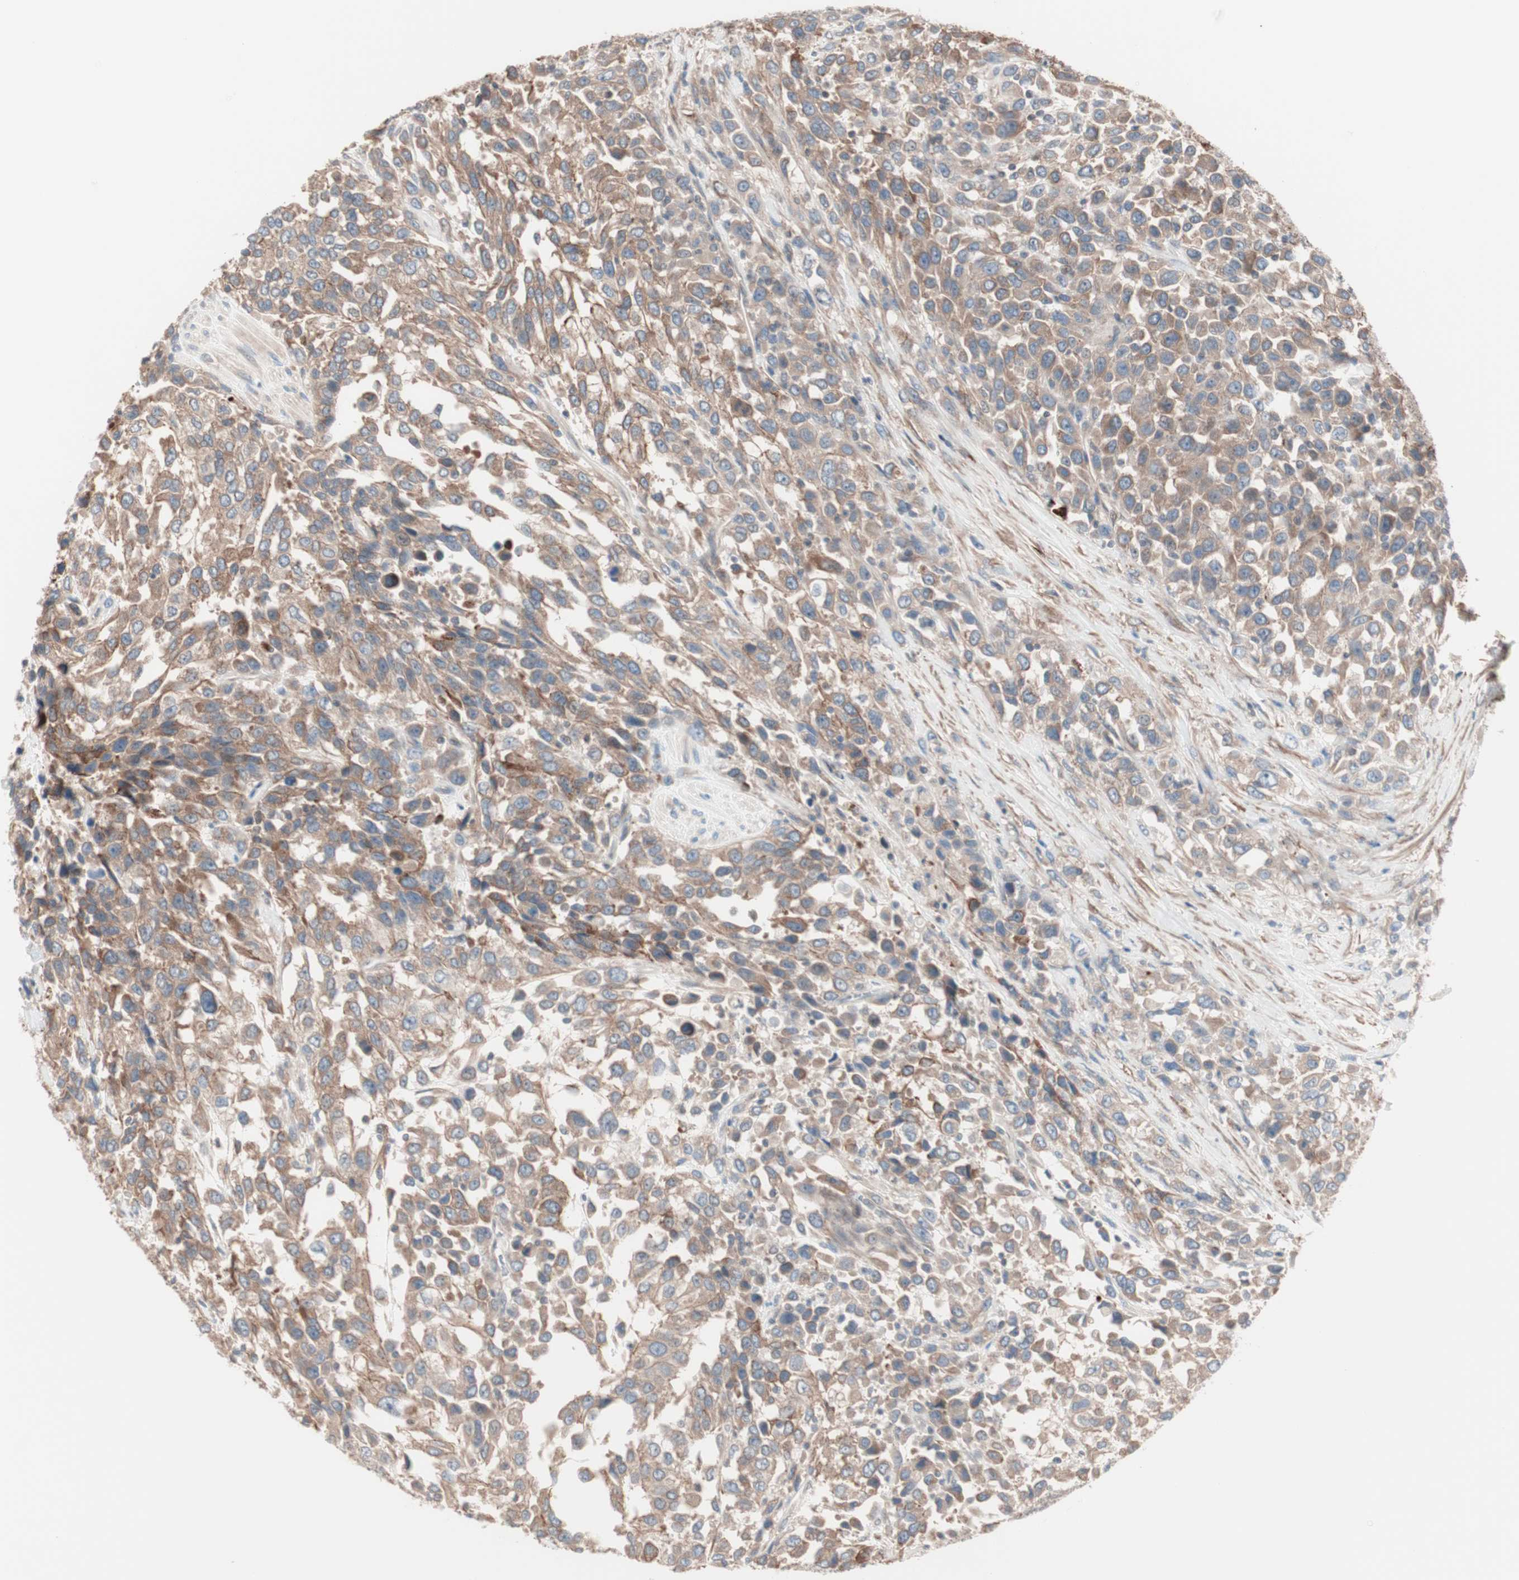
{"staining": {"intensity": "moderate", "quantity": ">75%", "location": "cytoplasmic/membranous"}, "tissue": "urothelial cancer", "cell_type": "Tumor cells", "image_type": "cancer", "snomed": [{"axis": "morphology", "description": "Urothelial carcinoma, High grade"}, {"axis": "topography", "description": "Urinary bladder"}], "caption": "High-magnification brightfield microscopy of urothelial cancer stained with DAB (brown) and counterstained with hematoxylin (blue). tumor cells exhibit moderate cytoplasmic/membranous expression is appreciated in approximately>75% of cells.", "gene": "ALG5", "patient": {"sex": "female", "age": 80}}